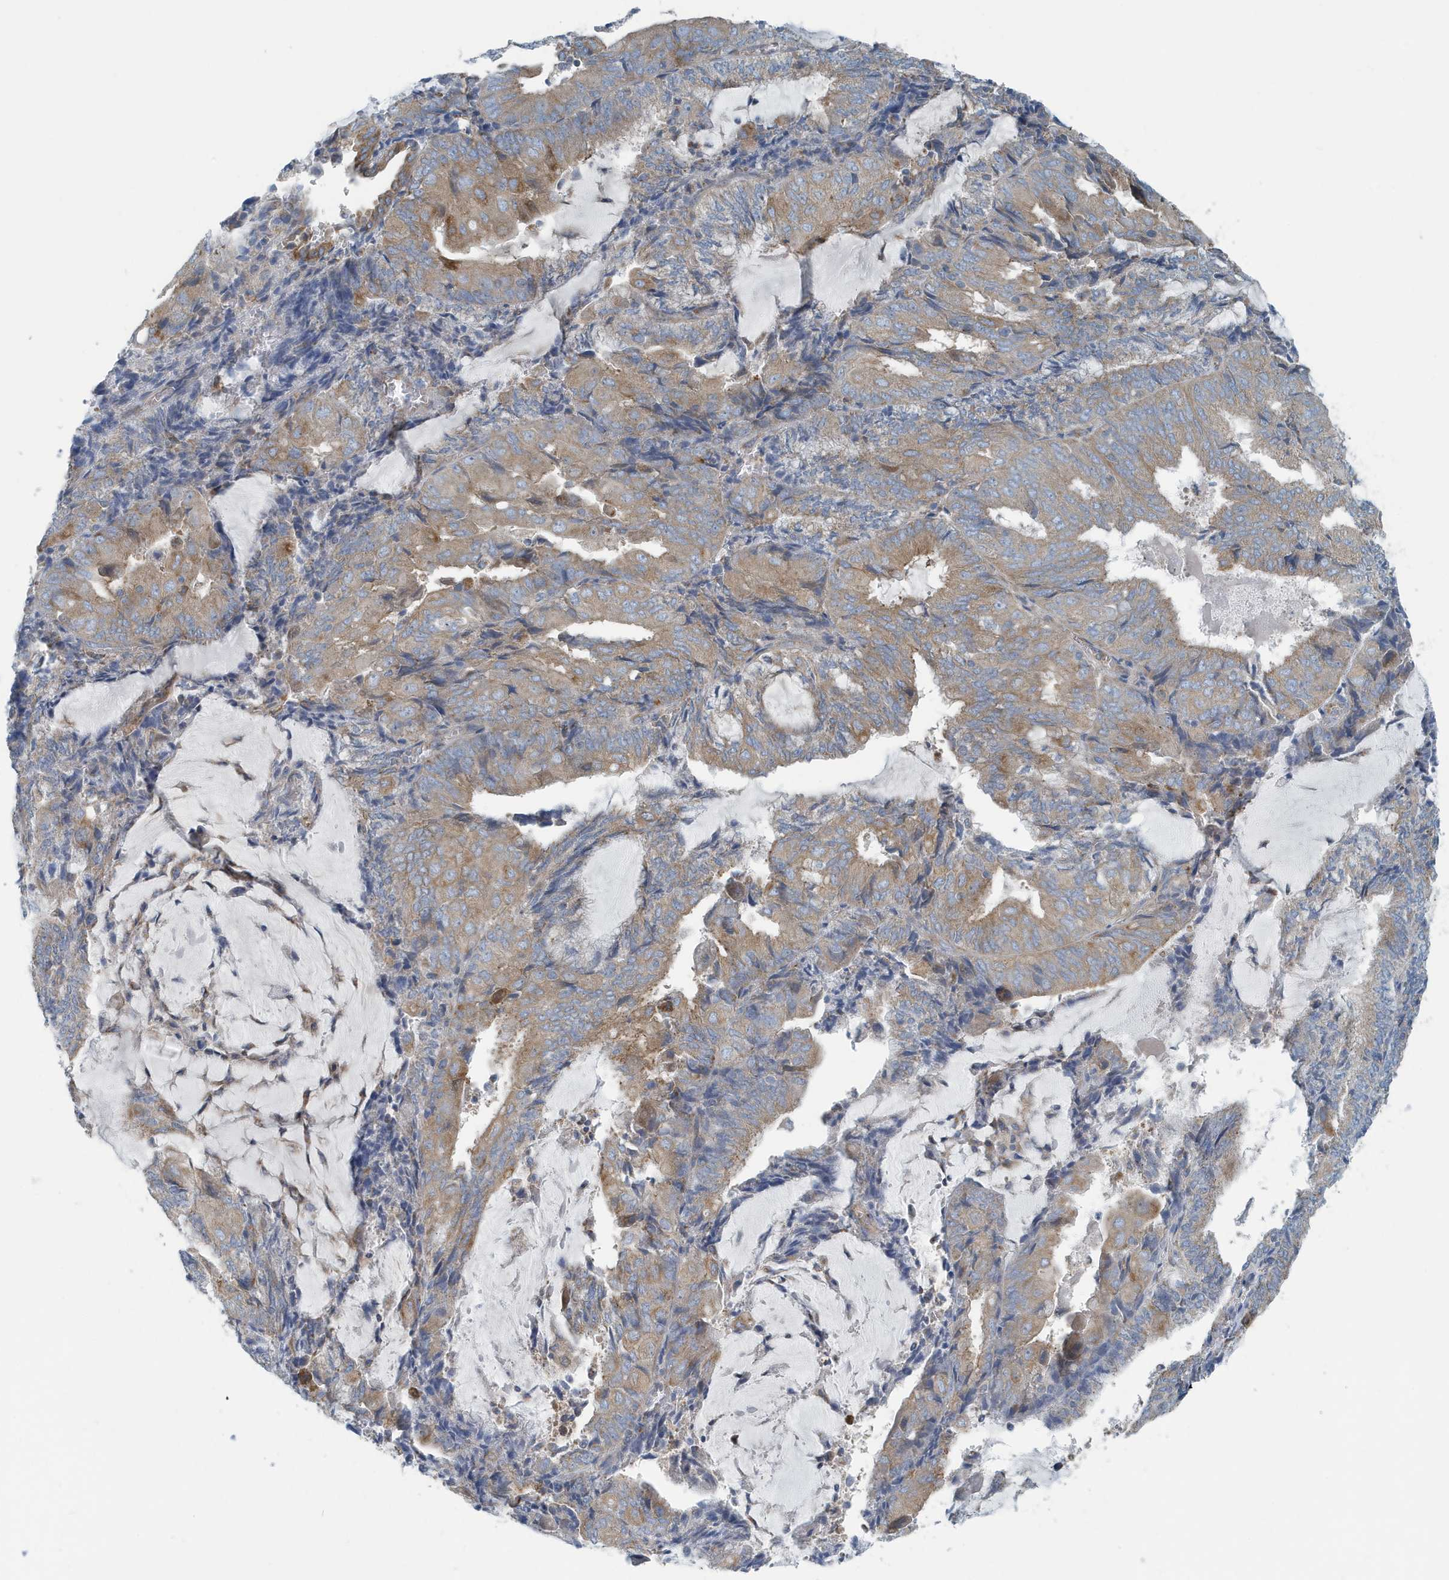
{"staining": {"intensity": "moderate", "quantity": ">75%", "location": "cytoplasmic/membranous"}, "tissue": "endometrial cancer", "cell_type": "Tumor cells", "image_type": "cancer", "snomed": [{"axis": "morphology", "description": "Adenocarcinoma, NOS"}, {"axis": "topography", "description": "Endometrium"}], "caption": "This is a photomicrograph of immunohistochemistry (IHC) staining of endometrial adenocarcinoma, which shows moderate expression in the cytoplasmic/membranous of tumor cells.", "gene": "PPM1M", "patient": {"sex": "female", "age": 81}}